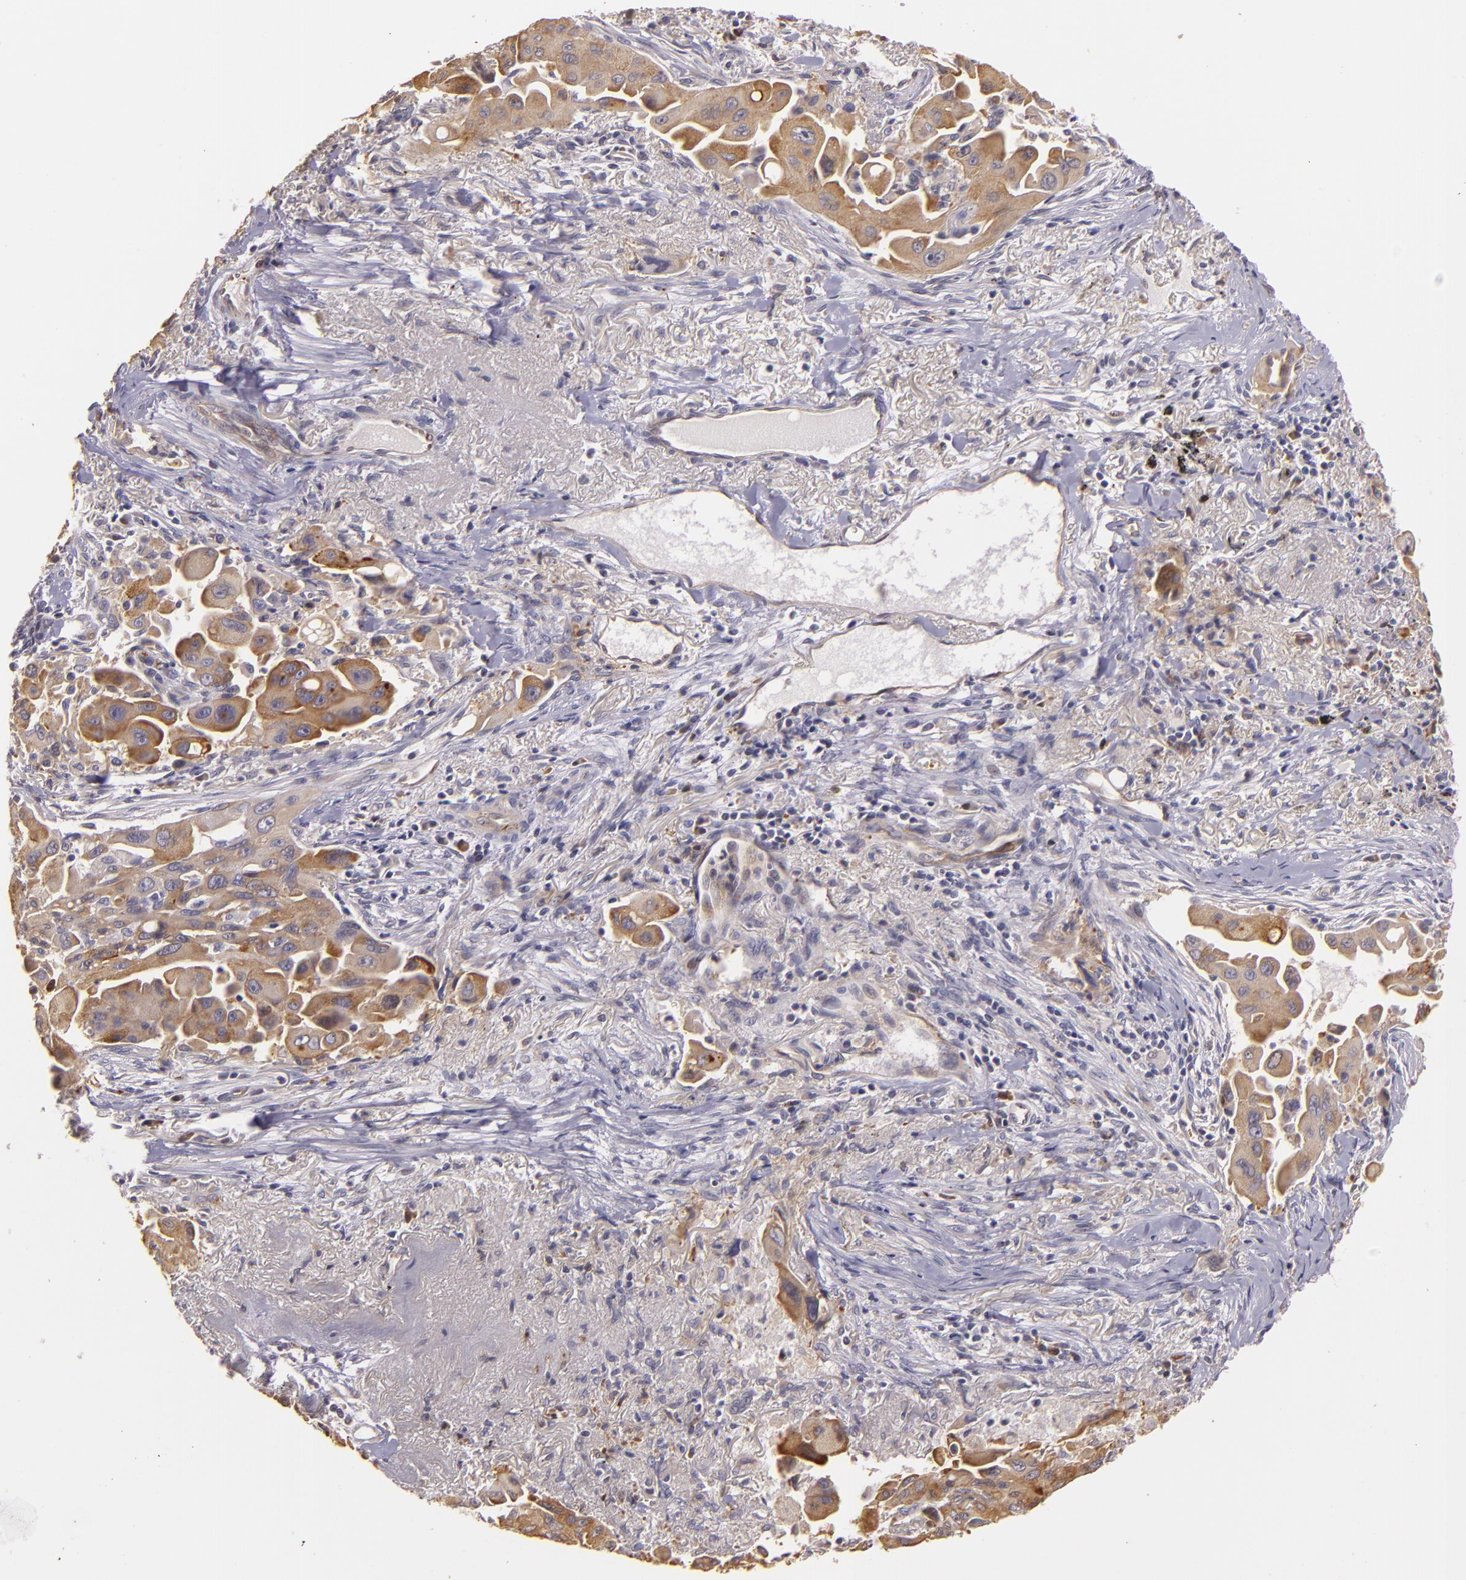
{"staining": {"intensity": "moderate", "quantity": ">75%", "location": "cytoplasmic/membranous"}, "tissue": "lung cancer", "cell_type": "Tumor cells", "image_type": "cancer", "snomed": [{"axis": "morphology", "description": "Adenocarcinoma, NOS"}, {"axis": "topography", "description": "Lung"}], "caption": "Protein staining exhibits moderate cytoplasmic/membranous staining in approximately >75% of tumor cells in lung cancer (adenocarcinoma). (Brightfield microscopy of DAB IHC at high magnification).", "gene": "SYTL4", "patient": {"sex": "male", "age": 68}}